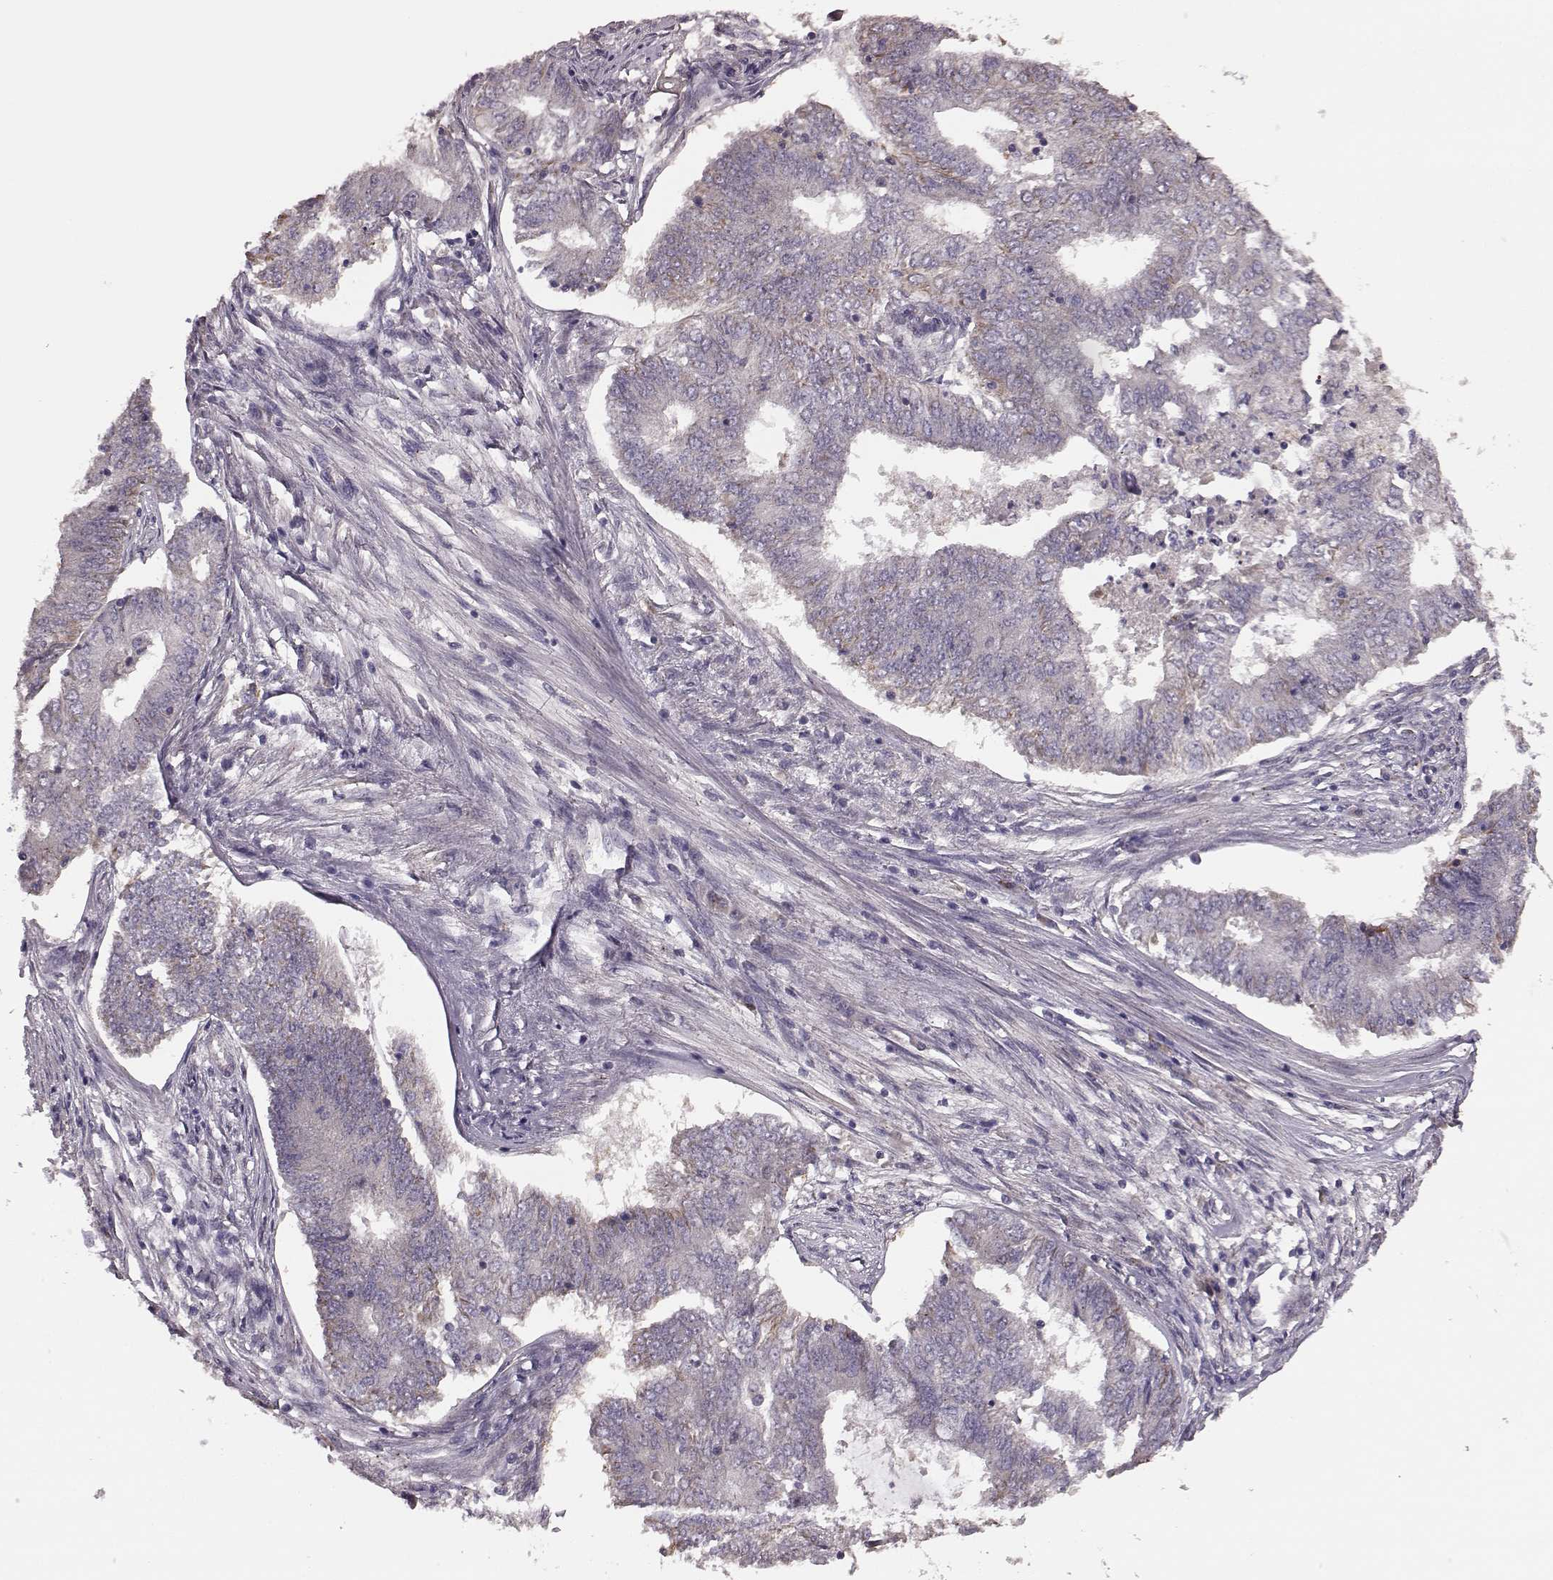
{"staining": {"intensity": "negative", "quantity": "none", "location": "none"}, "tissue": "endometrial cancer", "cell_type": "Tumor cells", "image_type": "cancer", "snomed": [{"axis": "morphology", "description": "Adenocarcinoma, NOS"}, {"axis": "topography", "description": "Endometrium"}], "caption": "Immunohistochemistry (IHC) histopathology image of human endometrial cancer (adenocarcinoma) stained for a protein (brown), which displays no expression in tumor cells. The staining is performed using DAB brown chromogen with nuclei counter-stained in using hematoxylin.", "gene": "NTF3", "patient": {"sex": "female", "age": 62}}